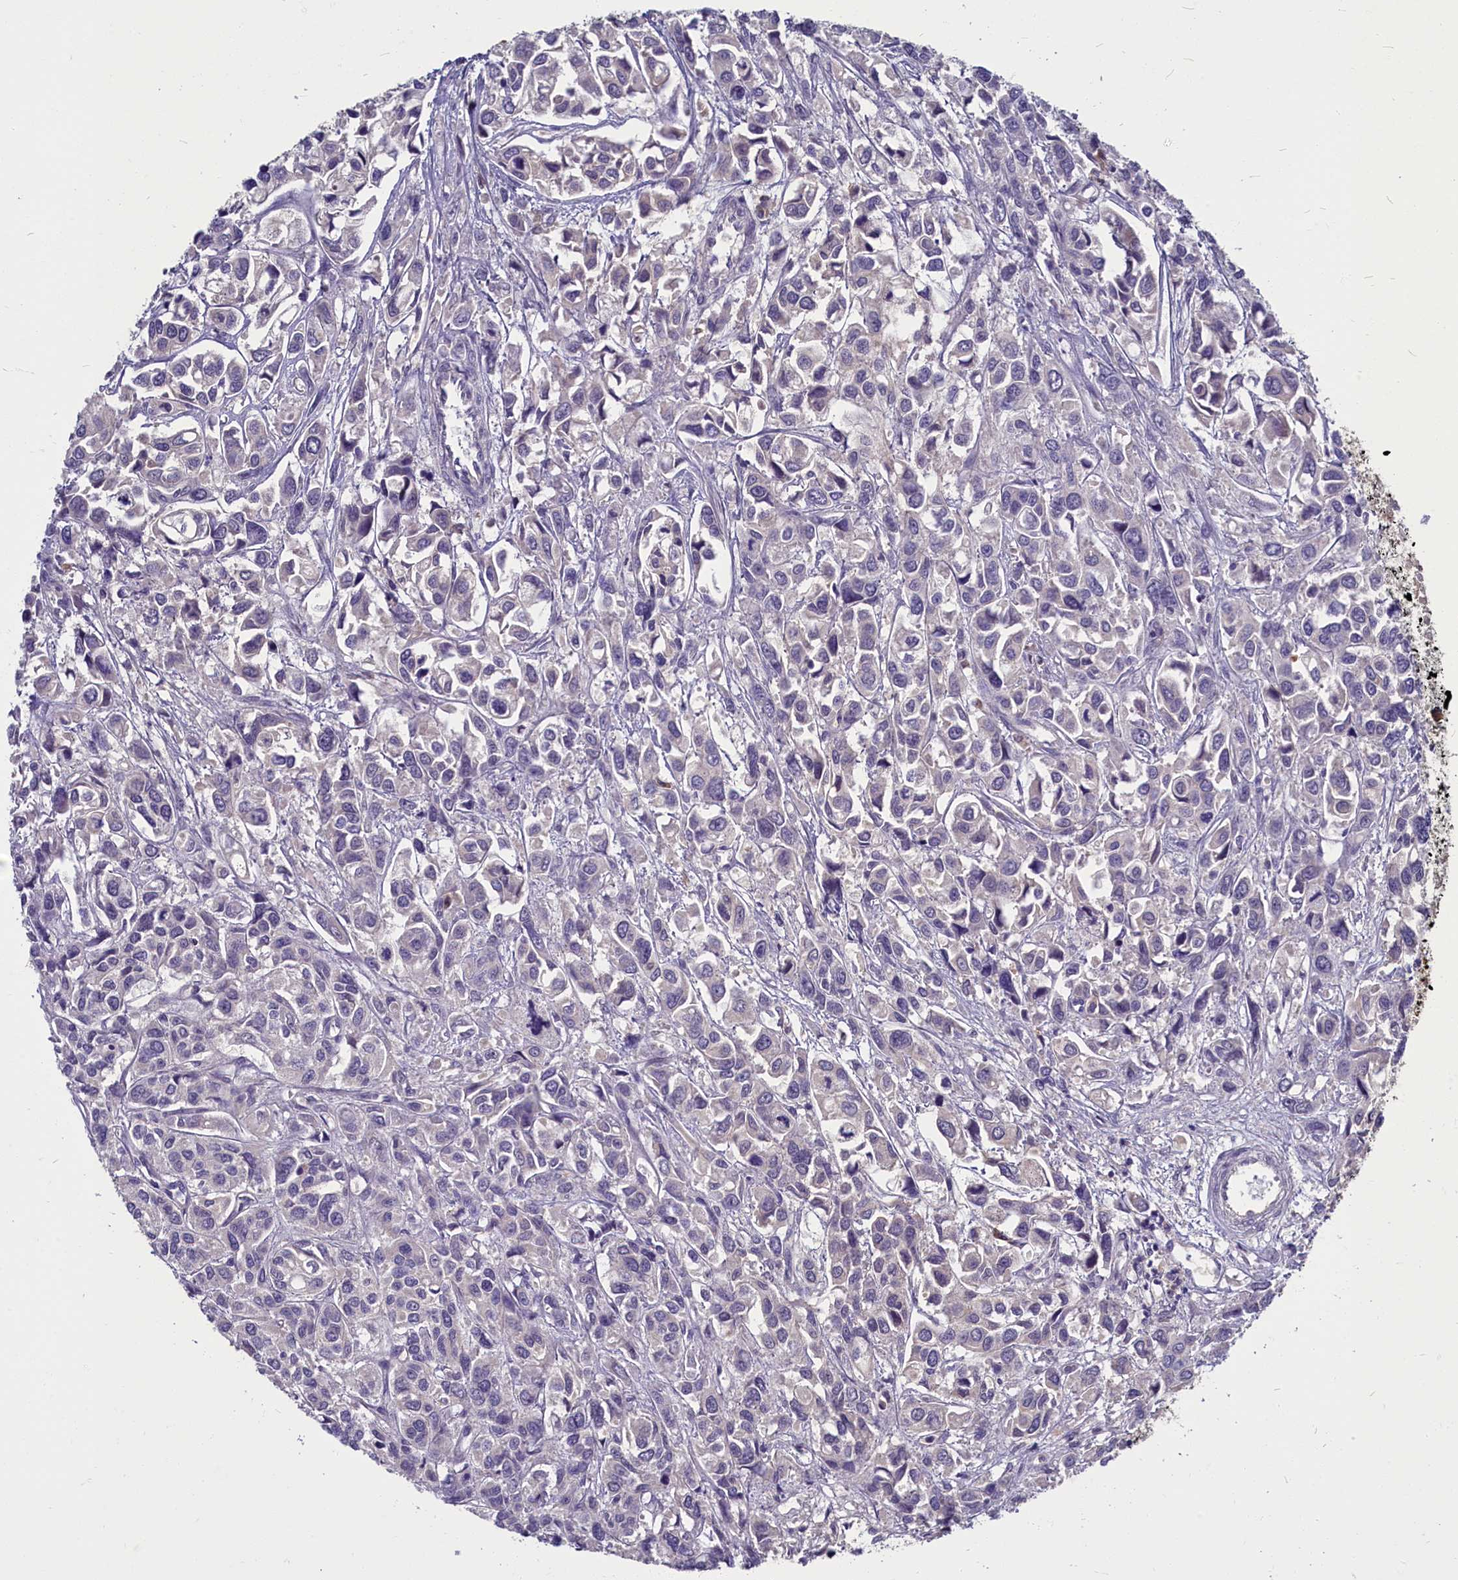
{"staining": {"intensity": "negative", "quantity": "none", "location": "none"}, "tissue": "urothelial cancer", "cell_type": "Tumor cells", "image_type": "cancer", "snomed": [{"axis": "morphology", "description": "Urothelial carcinoma, High grade"}, {"axis": "topography", "description": "Urinary bladder"}], "caption": "Immunohistochemistry (IHC) image of neoplastic tissue: human urothelial cancer stained with DAB displays no significant protein positivity in tumor cells.", "gene": "SV2C", "patient": {"sex": "male", "age": 67}}